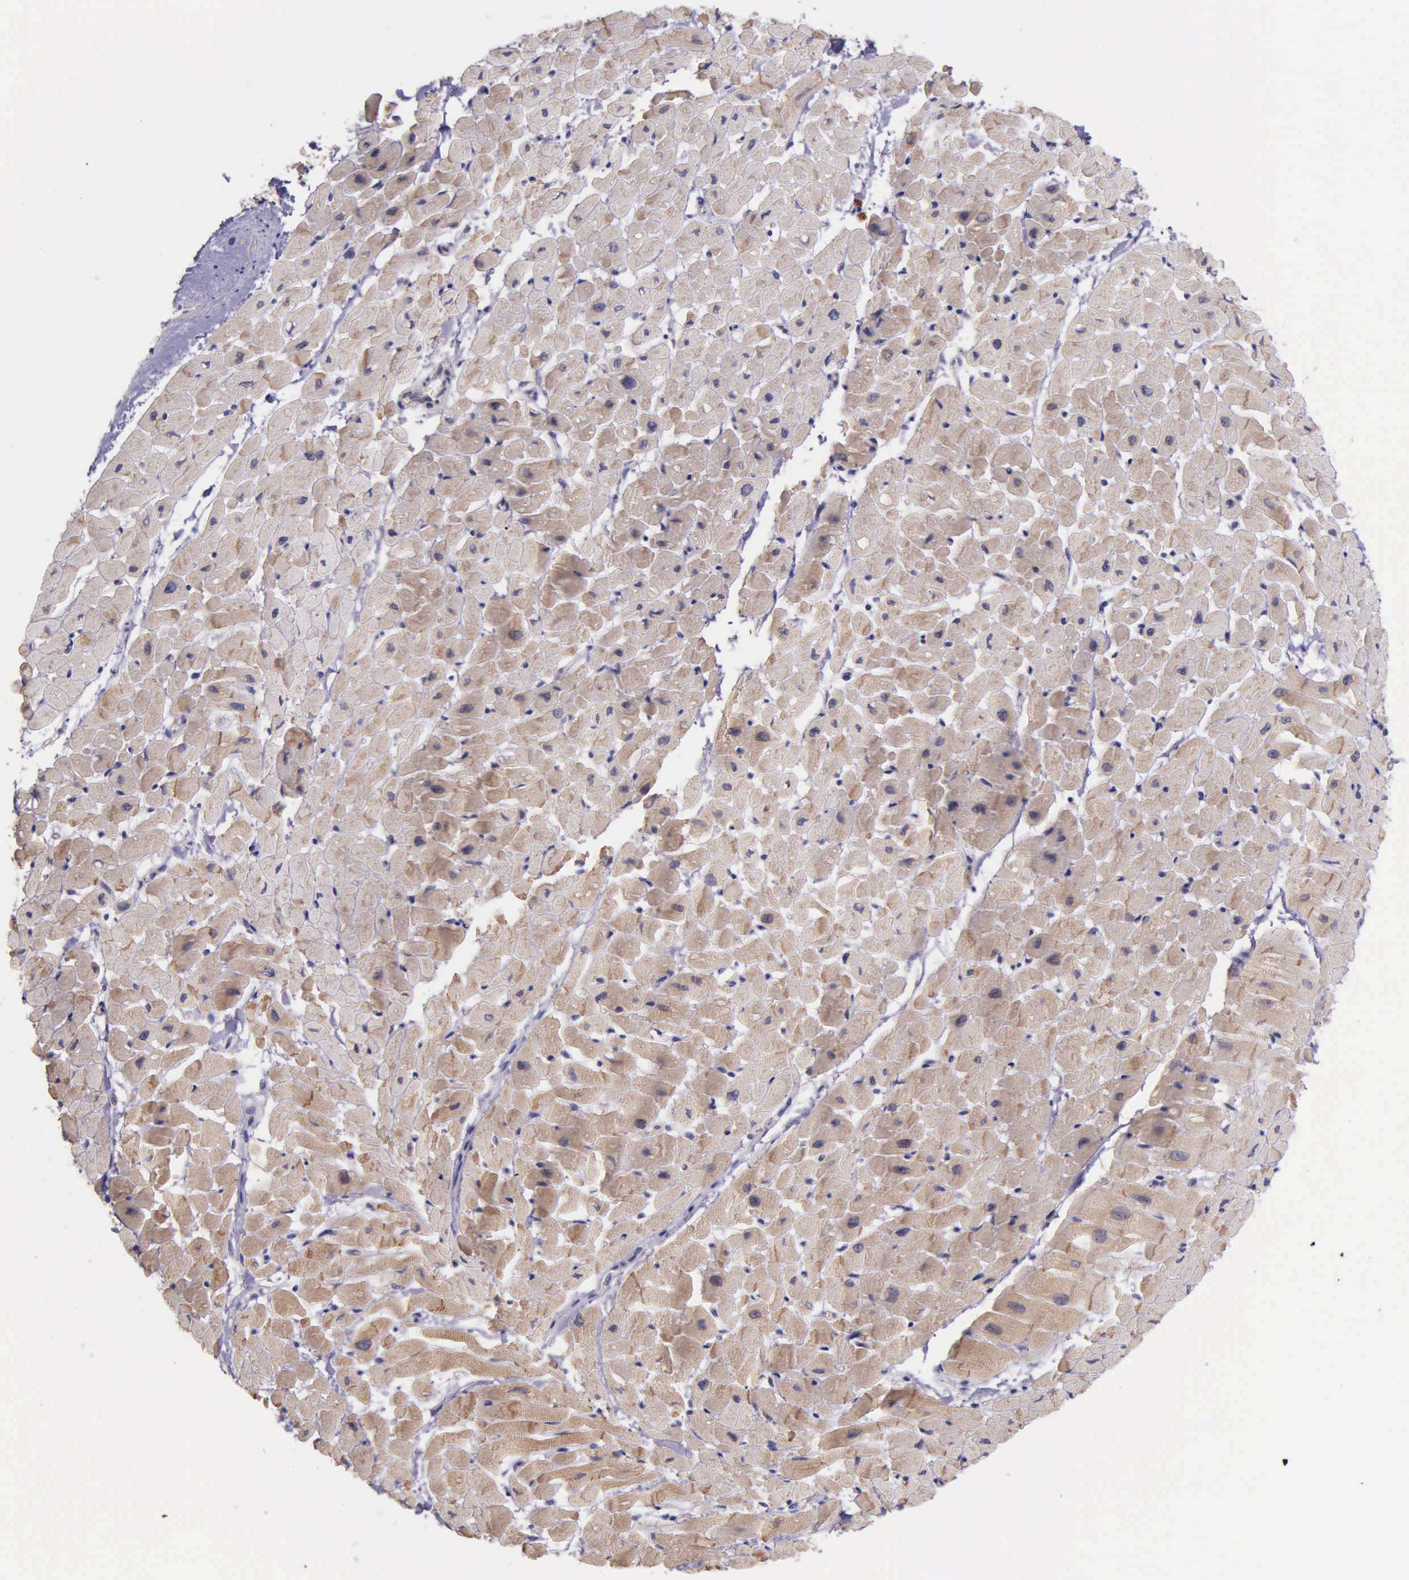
{"staining": {"intensity": "weak", "quantity": ">75%", "location": "cytoplasmic/membranous"}, "tissue": "heart muscle", "cell_type": "Cardiomyocytes", "image_type": "normal", "snomed": [{"axis": "morphology", "description": "Normal tissue, NOS"}, {"axis": "topography", "description": "Heart"}], "caption": "Protein expression analysis of normal heart muscle exhibits weak cytoplasmic/membranous expression in about >75% of cardiomyocytes. Using DAB (brown) and hematoxylin (blue) stains, captured at high magnification using brightfield microscopy.", "gene": "NSDHL", "patient": {"sex": "male", "age": 45}}